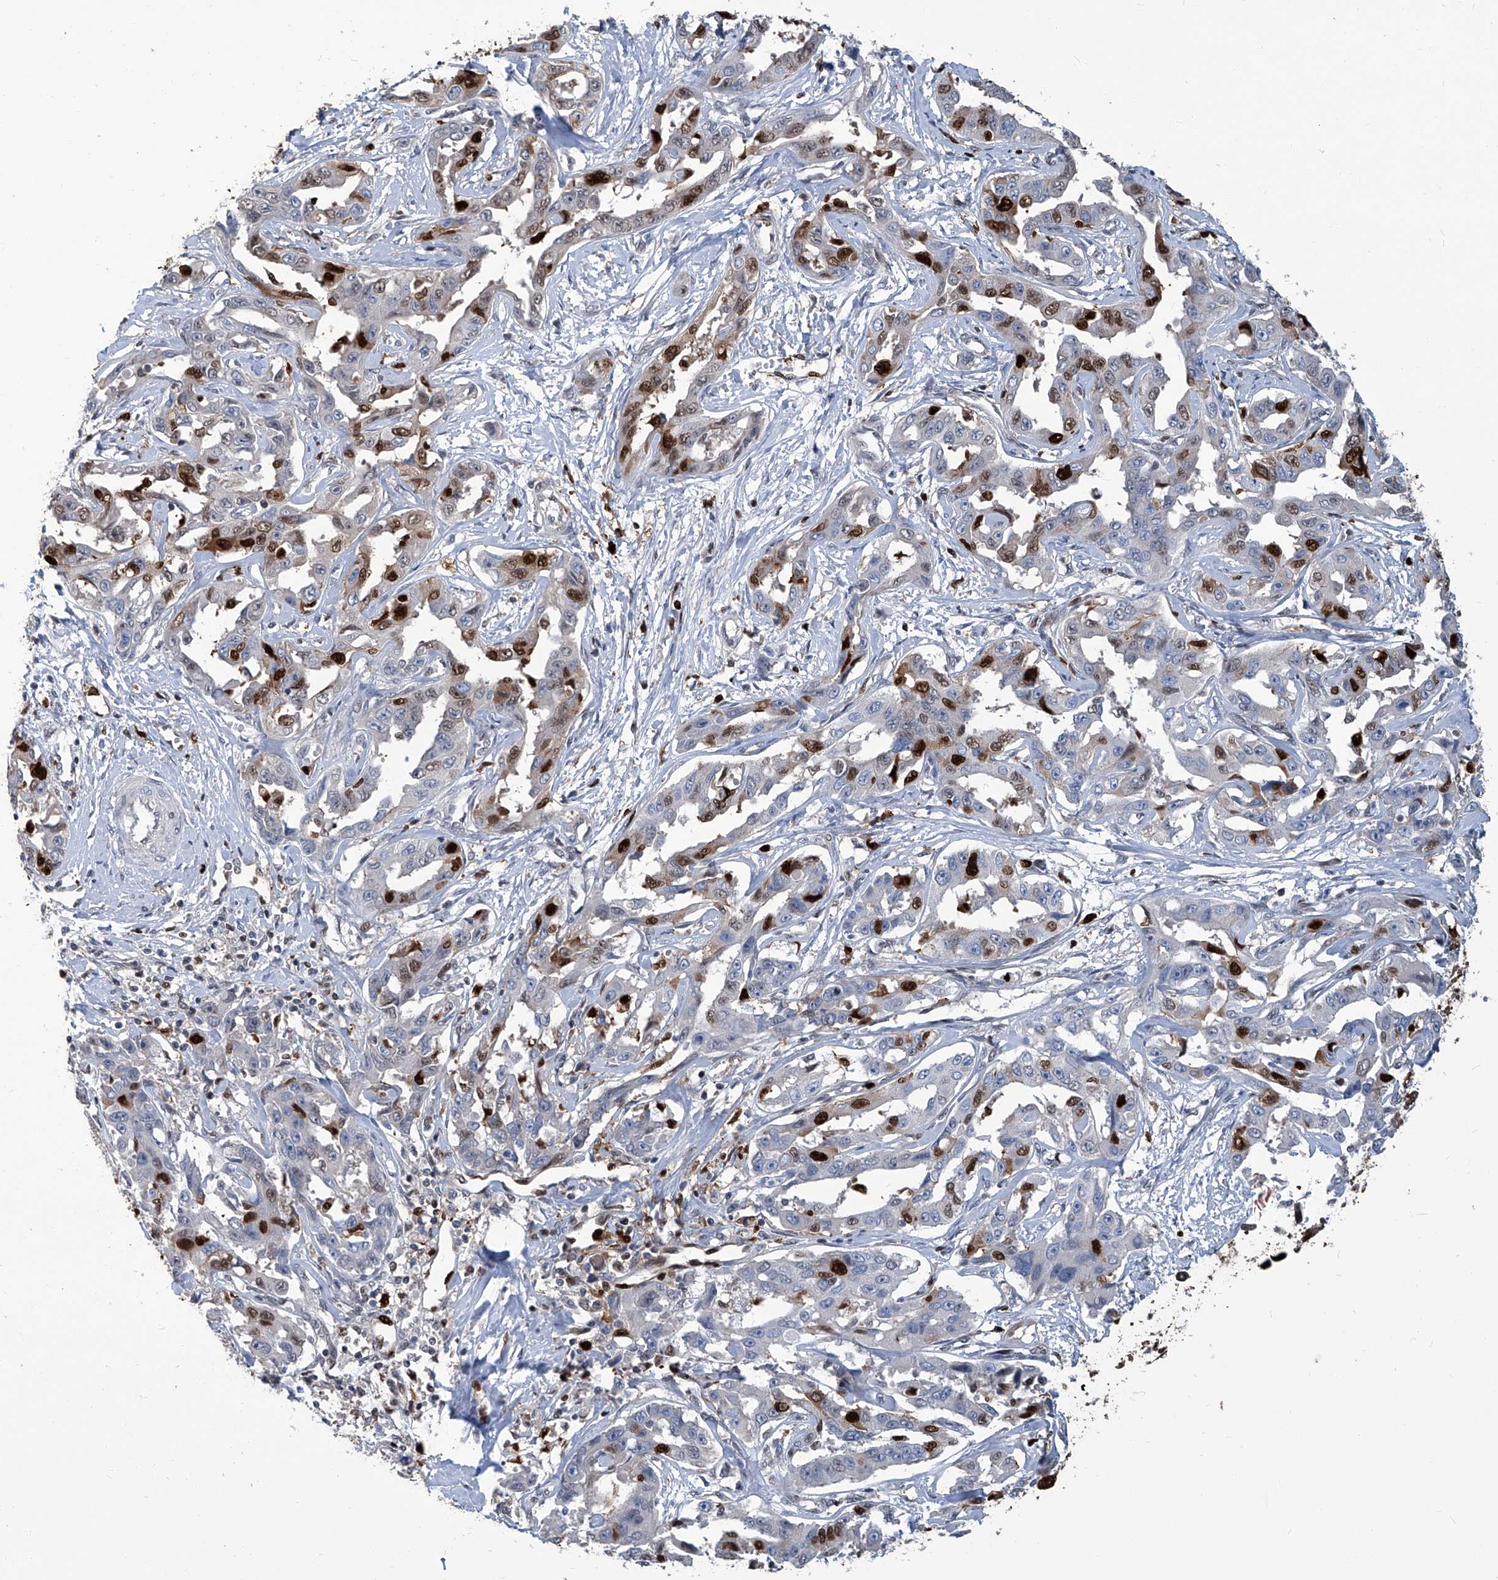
{"staining": {"intensity": "strong", "quantity": "<25%", "location": "nuclear"}, "tissue": "liver cancer", "cell_type": "Tumor cells", "image_type": "cancer", "snomed": [{"axis": "morphology", "description": "Cholangiocarcinoma"}, {"axis": "topography", "description": "Liver"}], "caption": "High-magnification brightfield microscopy of liver cancer stained with DAB (brown) and counterstained with hematoxylin (blue). tumor cells exhibit strong nuclear expression is identified in approximately<25% of cells.", "gene": "PCNA", "patient": {"sex": "male", "age": 59}}